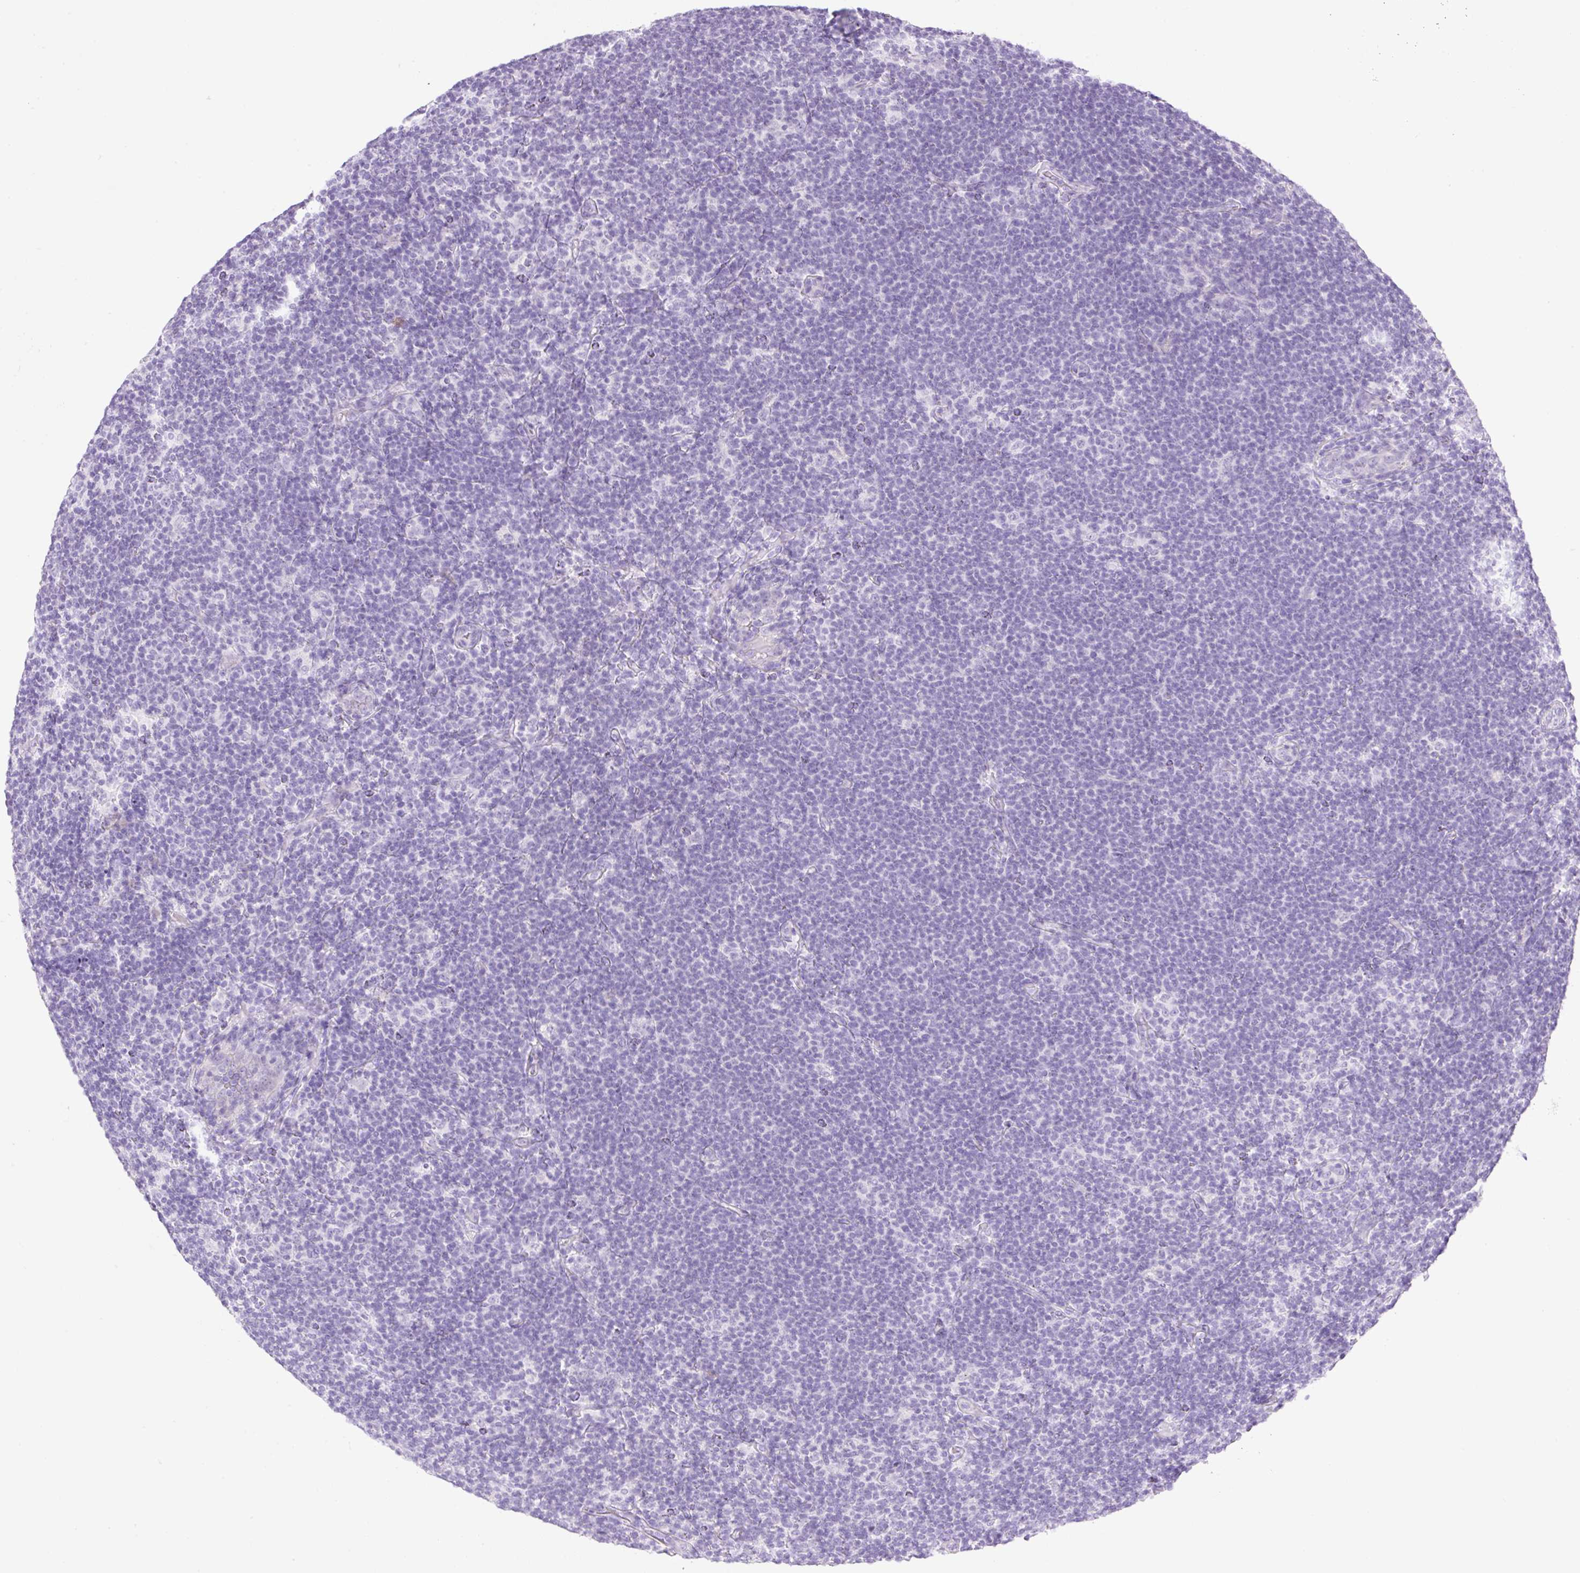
{"staining": {"intensity": "negative", "quantity": "none", "location": "none"}, "tissue": "lymphoma", "cell_type": "Tumor cells", "image_type": "cancer", "snomed": [{"axis": "morphology", "description": "Hodgkin's disease, NOS"}, {"axis": "topography", "description": "Lymph node"}], "caption": "Image shows no significant protein expression in tumor cells of Hodgkin's disease. Brightfield microscopy of IHC stained with DAB (3,3'-diaminobenzidine) (brown) and hematoxylin (blue), captured at high magnification.", "gene": "PALM3", "patient": {"sex": "female", "age": 57}}